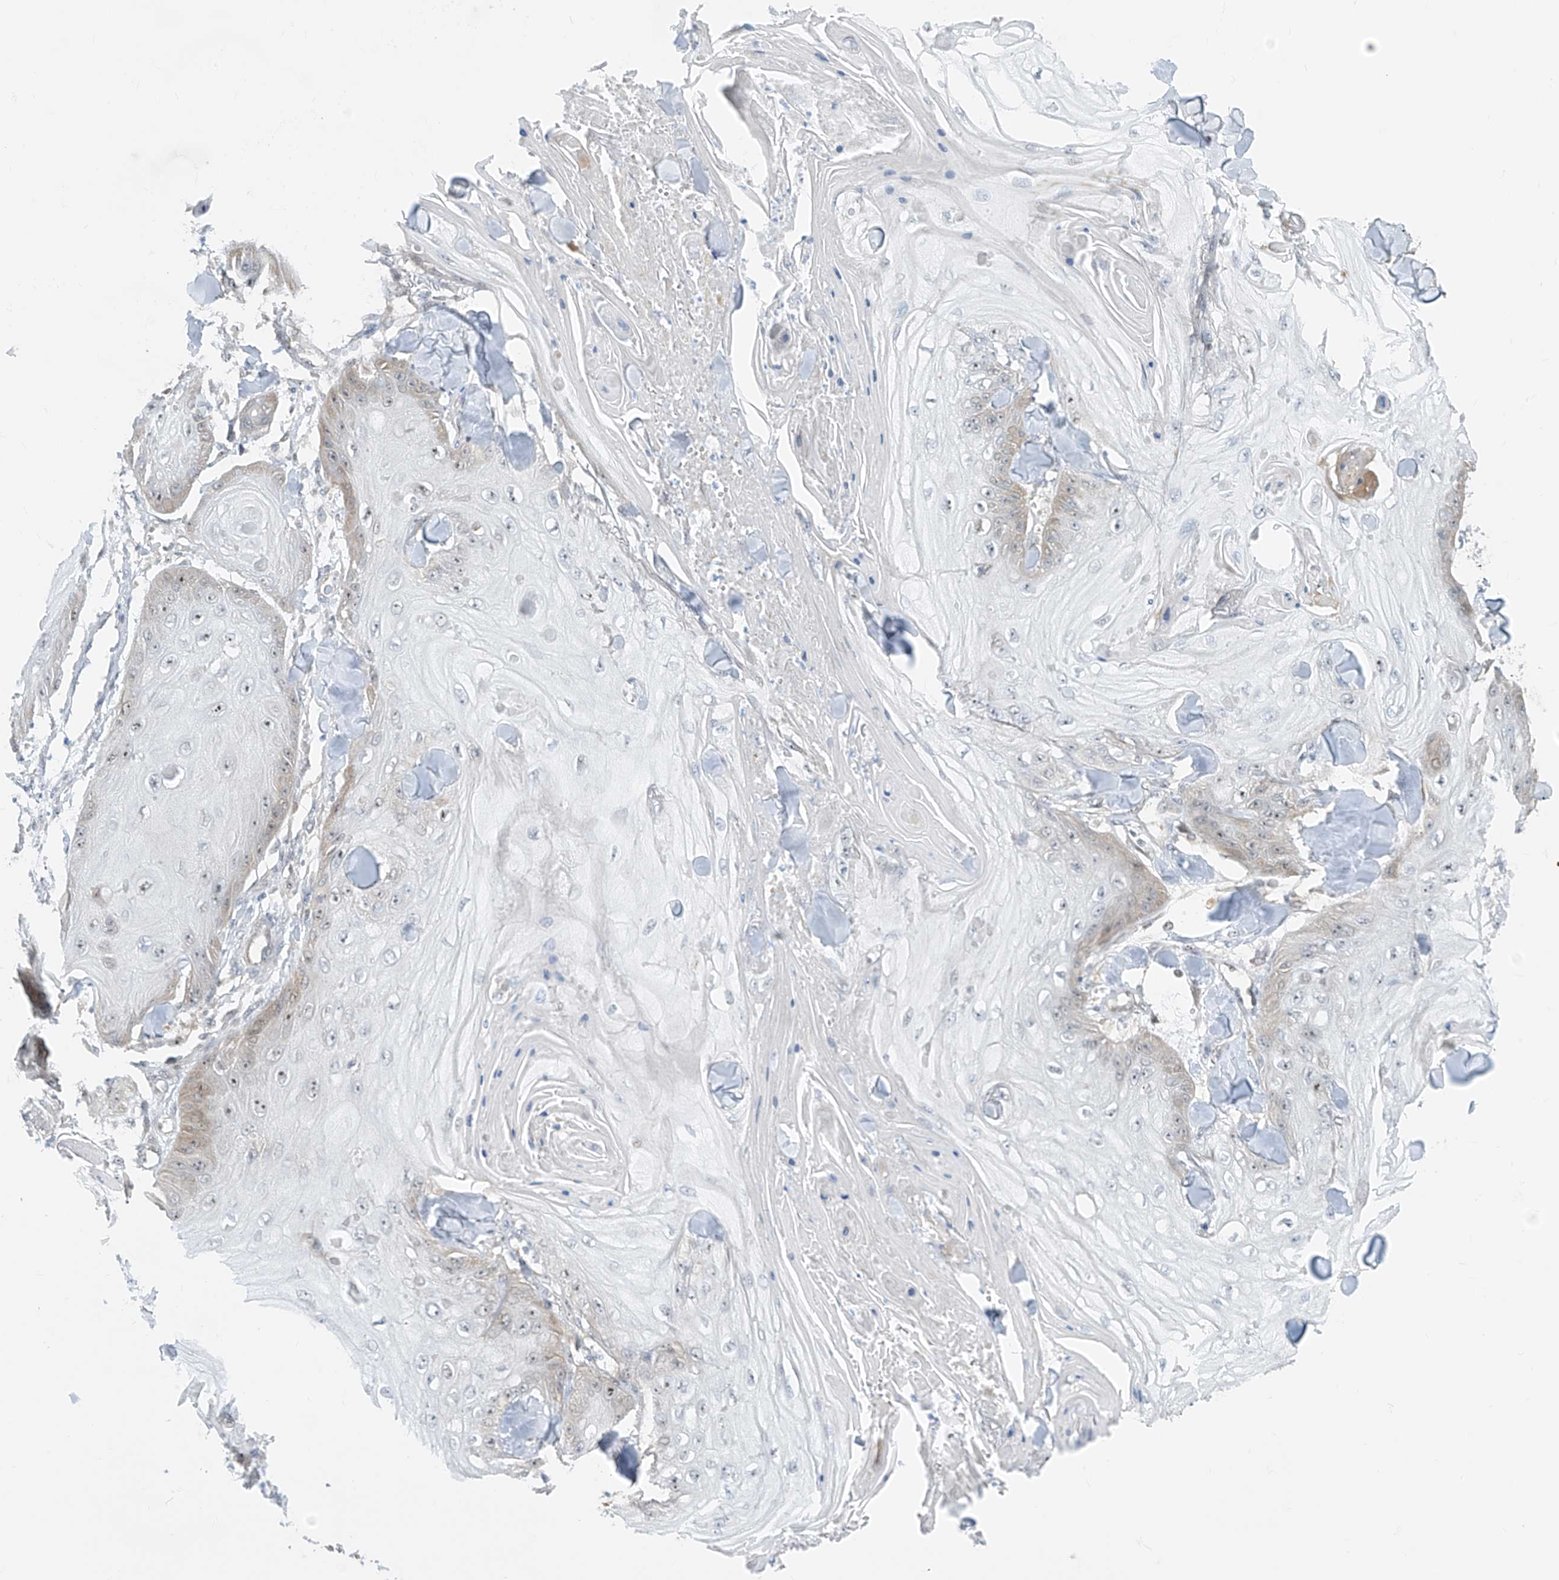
{"staining": {"intensity": "negative", "quantity": "none", "location": "none"}, "tissue": "skin cancer", "cell_type": "Tumor cells", "image_type": "cancer", "snomed": [{"axis": "morphology", "description": "Squamous cell carcinoma, NOS"}, {"axis": "topography", "description": "Skin"}], "caption": "Immunohistochemistry (IHC) of human skin cancer exhibits no staining in tumor cells. (Immunohistochemistry, brightfield microscopy, high magnification).", "gene": "TTC38", "patient": {"sex": "male", "age": 74}}